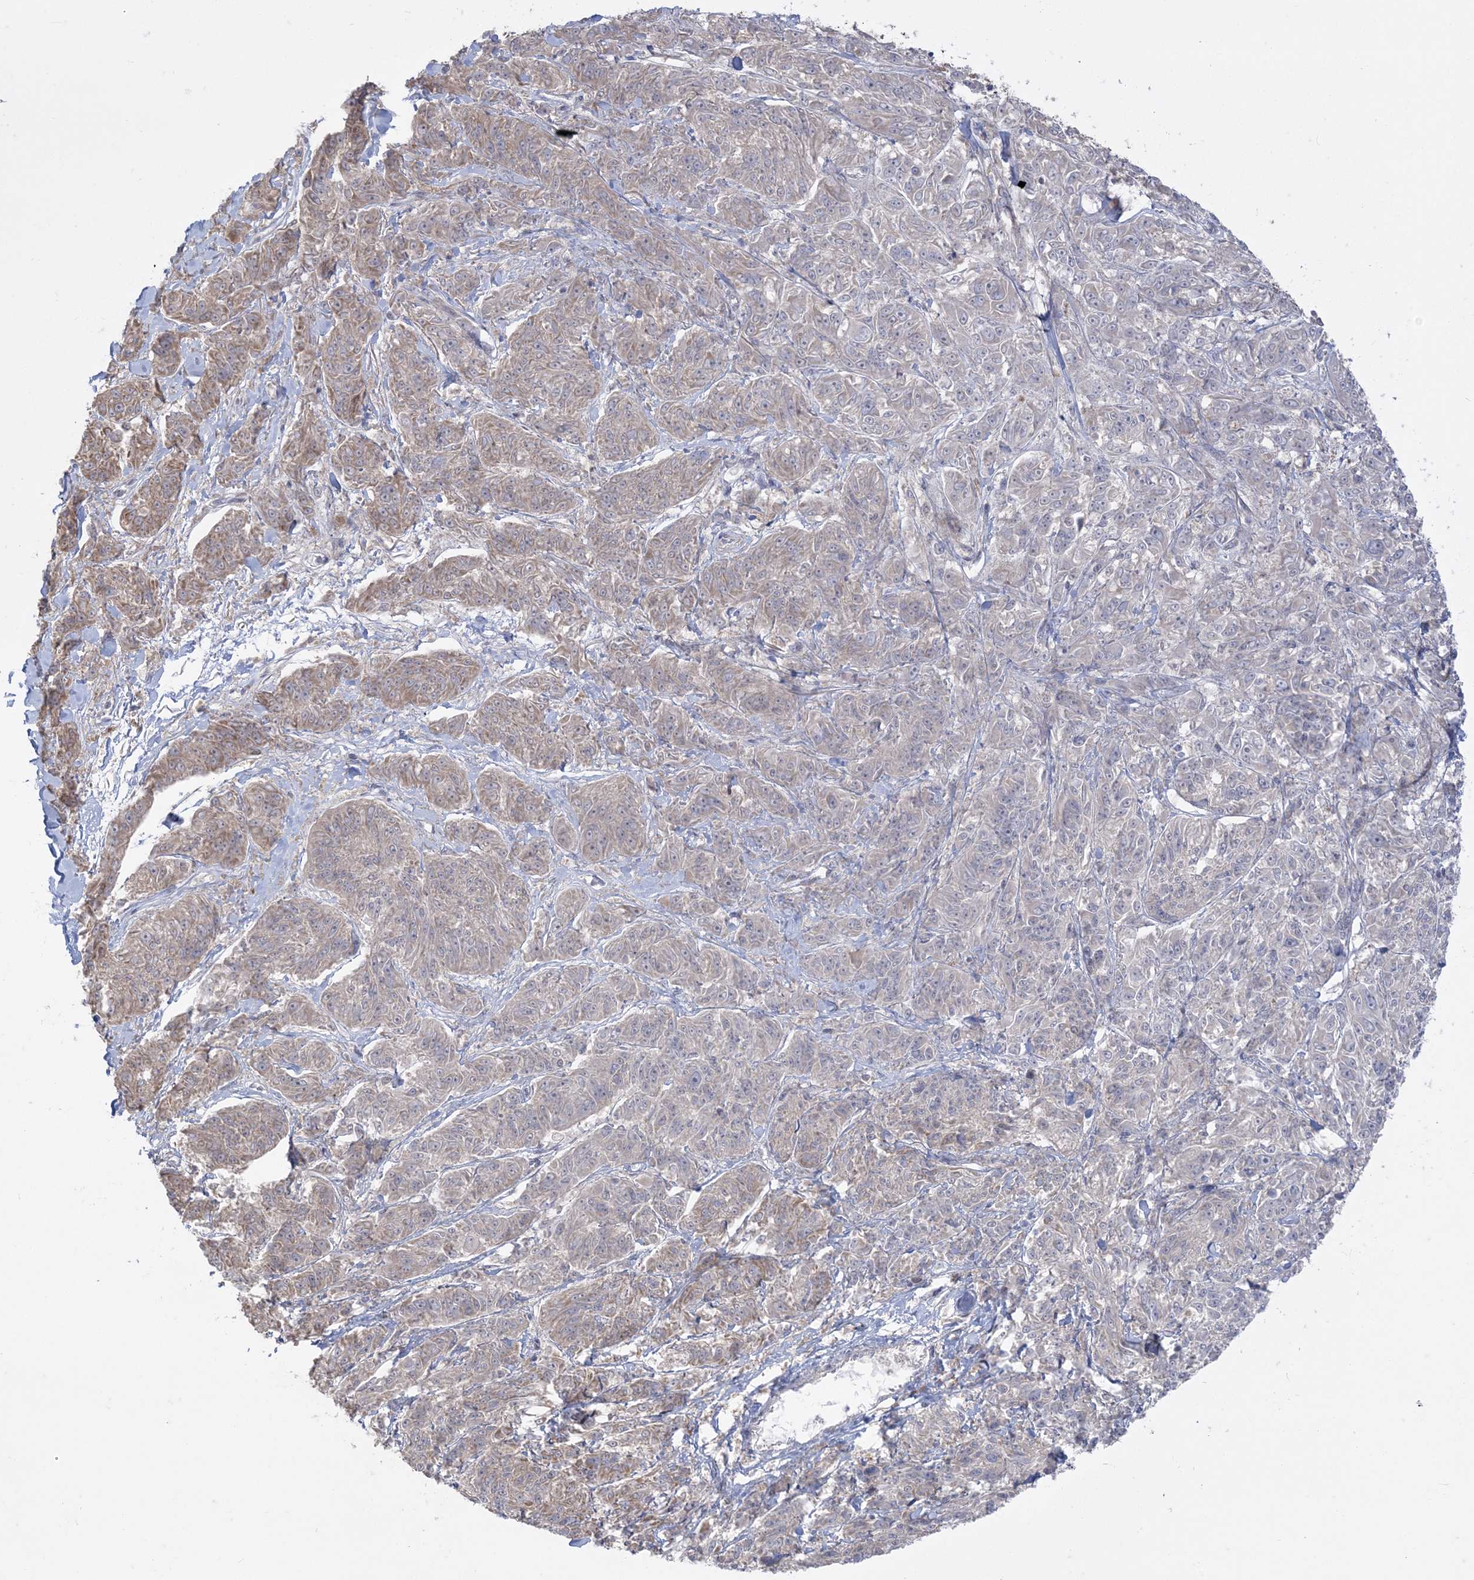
{"staining": {"intensity": "weak", "quantity": "25%-75%", "location": "cytoplasmic/membranous"}, "tissue": "melanoma", "cell_type": "Tumor cells", "image_type": "cancer", "snomed": [{"axis": "morphology", "description": "Malignant melanoma, NOS"}, {"axis": "topography", "description": "Skin"}], "caption": "This photomicrograph reveals melanoma stained with immunohistochemistry to label a protein in brown. The cytoplasmic/membranous of tumor cells show weak positivity for the protein. Nuclei are counter-stained blue.", "gene": "ZC3H6", "patient": {"sex": "male", "age": 53}}